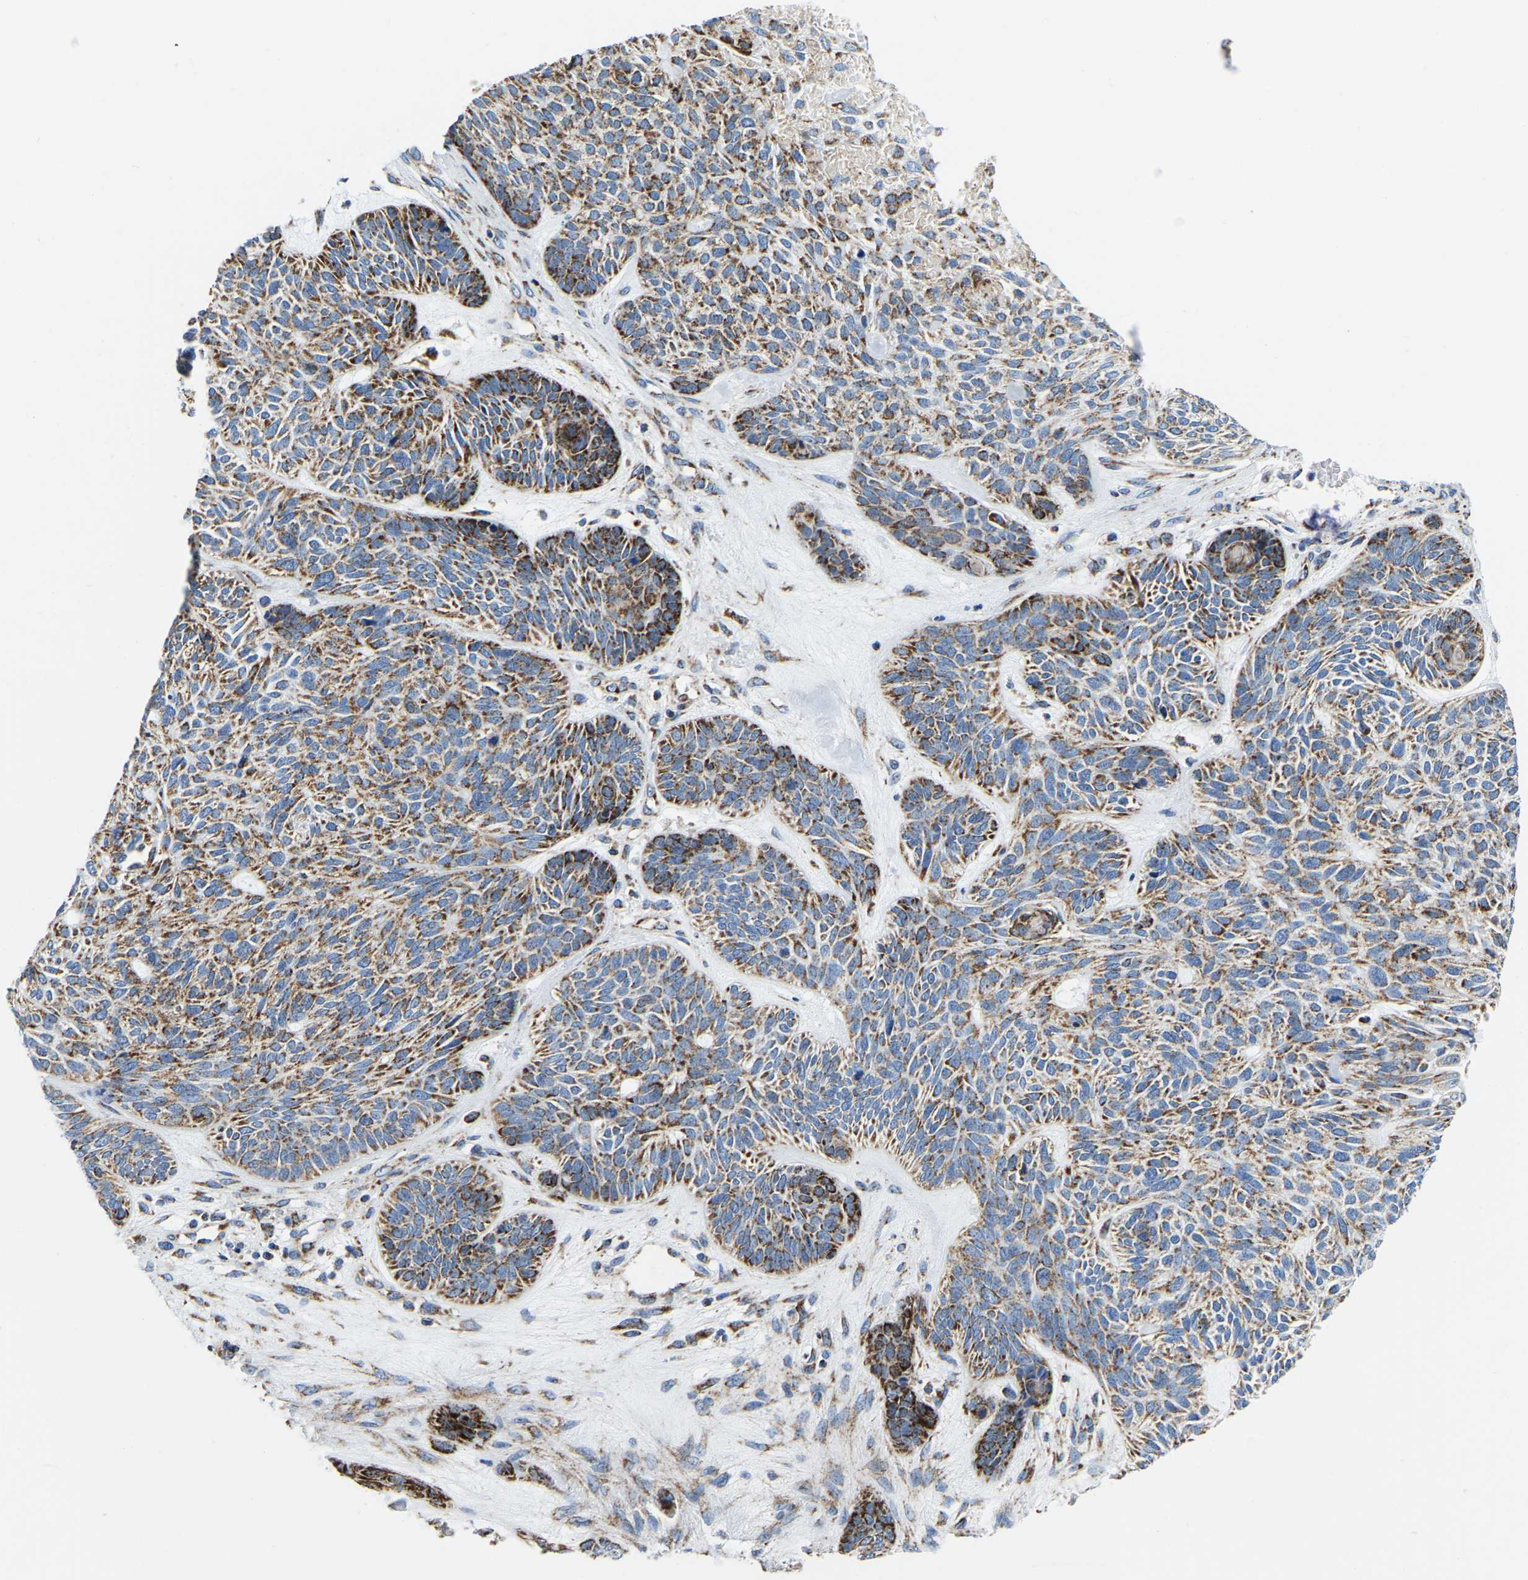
{"staining": {"intensity": "moderate", "quantity": ">75%", "location": "cytoplasmic/membranous"}, "tissue": "skin cancer", "cell_type": "Tumor cells", "image_type": "cancer", "snomed": [{"axis": "morphology", "description": "Basal cell carcinoma"}, {"axis": "topography", "description": "Skin"}], "caption": "Protein expression analysis of human skin basal cell carcinoma reveals moderate cytoplasmic/membranous expression in approximately >75% of tumor cells.", "gene": "SFXN1", "patient": {"sex": "male", "age": 55}}